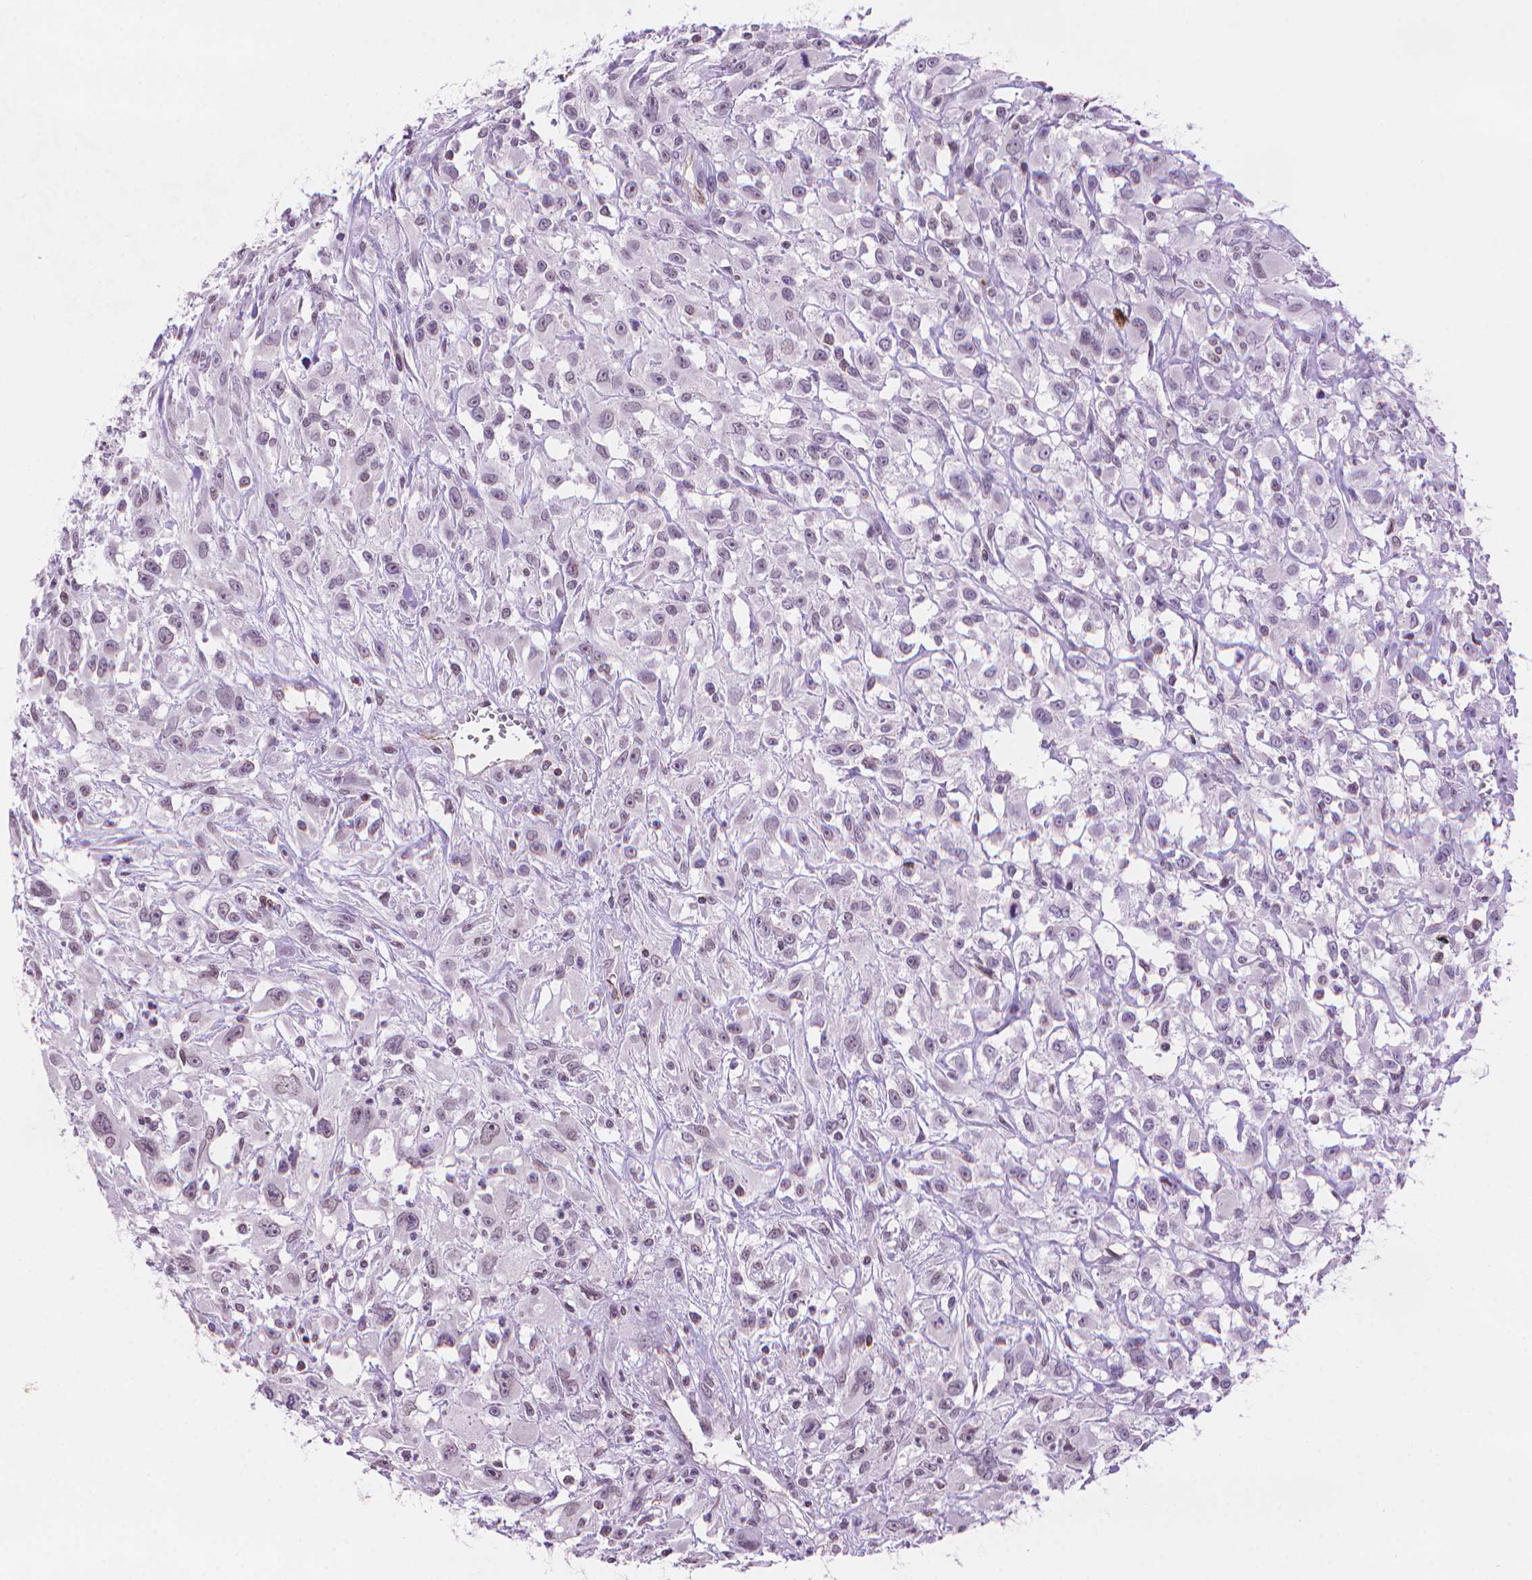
{"staining": {"intensity": "negative", "quantity": "none", "location": "none"}, "tissue": "head and neck cancer", "cell_type": "Tumor cells", "image_type": "cancer", "snomed": [{"axis": "morphology", "description": "Squamous cell carcinoma, NOS"}, {"axis": "morphology", "description": "Squamous cell carcinoma, metastatic, NOS"}, {"axis": "topography", "description": "Oral tissue"}, {"axis": "topography", "description": "Head-Neck"}], "caption": "Metastatic squamous cell carcinoma (head and neck) was stained to show a protein in brown. There is no significant expression in tumor cells. (Immunohistochemistry (ihc), brightfield microscopy, high magnification).", "gene": "TMEM184A", "patient": {"sex": "female", "age": 85}}